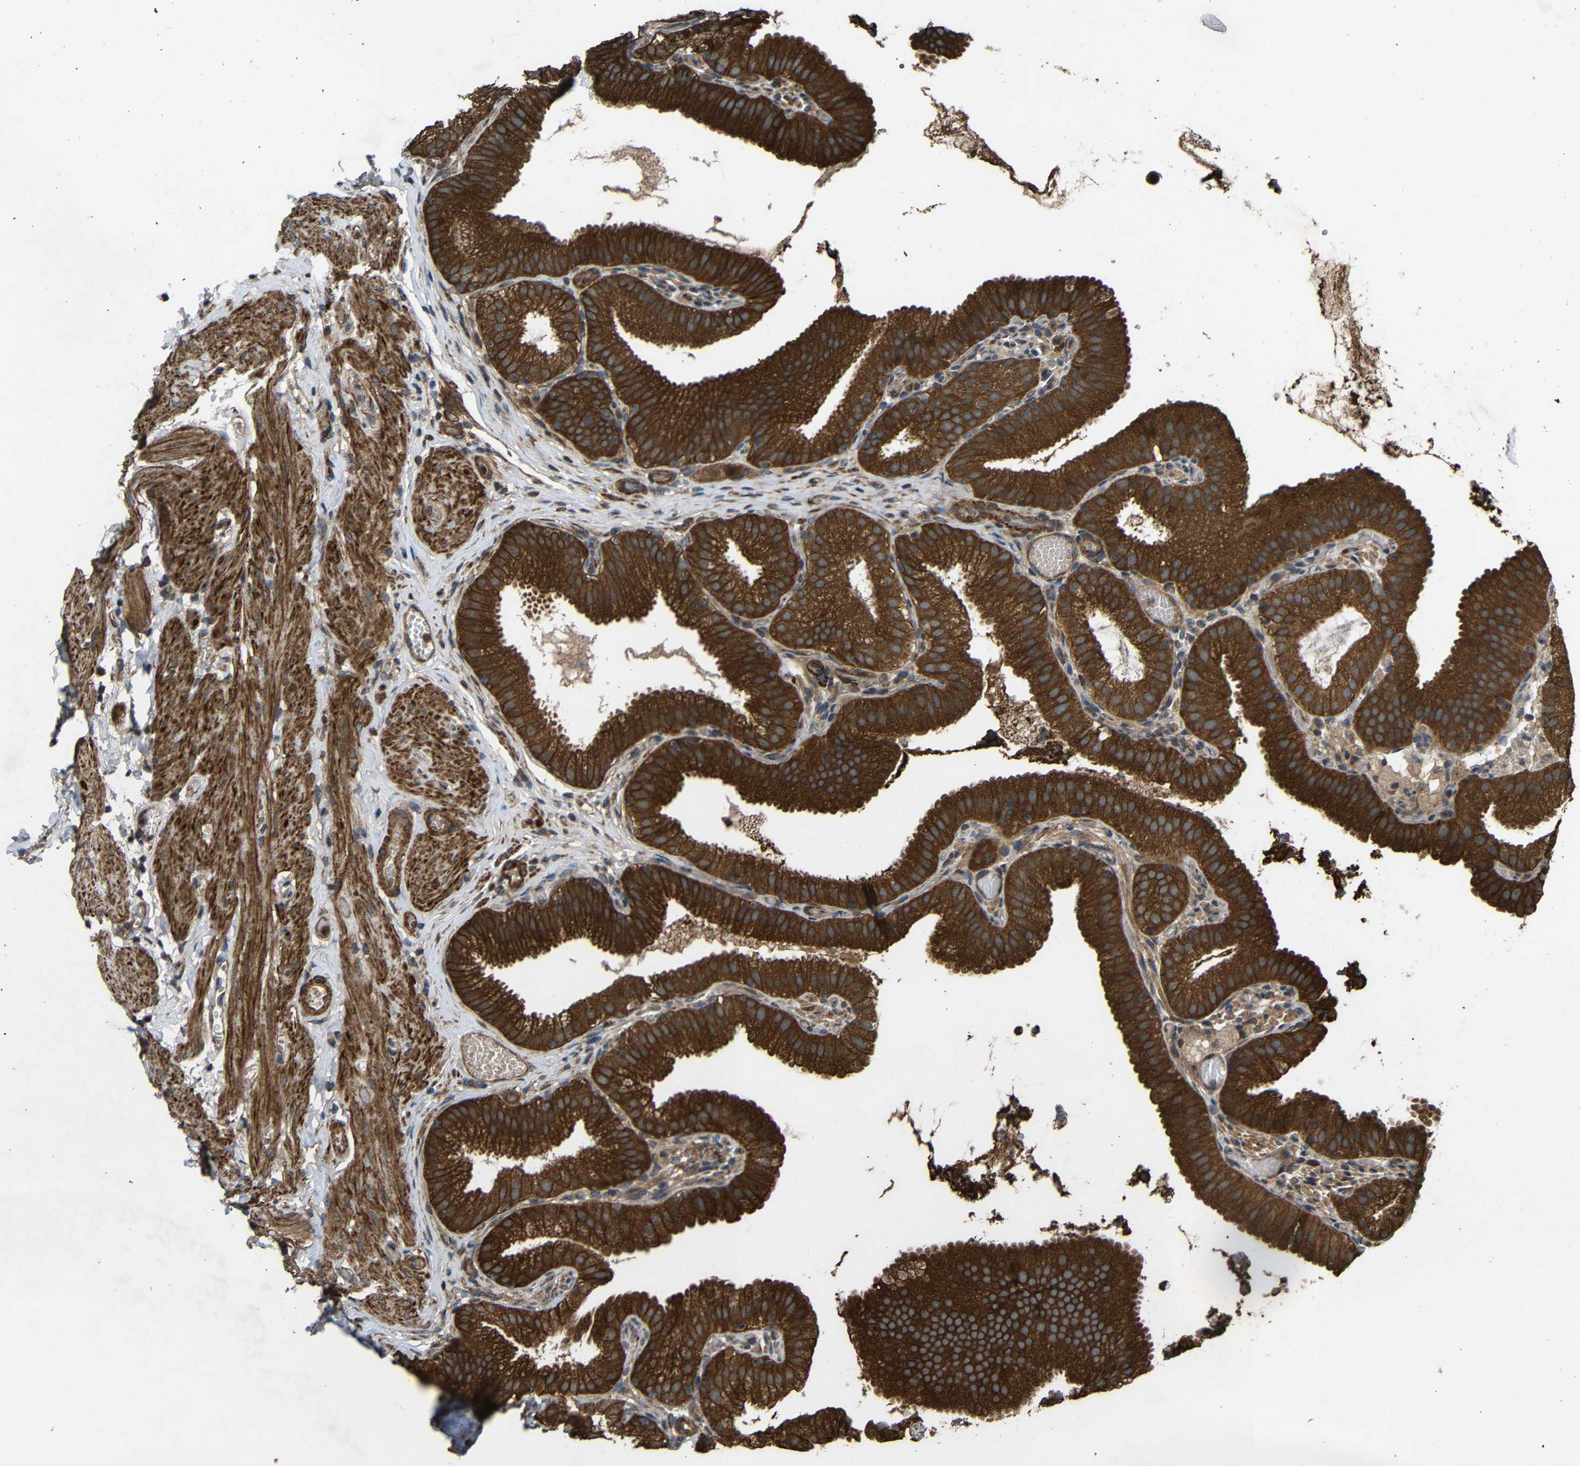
{"staining": {"intensity": "strong", "quantity": ">75%", "location": "cytoplasmic/membranous"}, "tissue": "gallbladder", "cell_type": "Glandular cells", "image_type": "normal", "snomed": [{"axis": "morphology", "description": "Normal tissue, NOS"}, {"axis": "topography", "description": "Gallbladder"}], "caption": "An IHC image of benign tissue is shown. Protein staining in brown labels strong cytoplasmic/membranous positivity in gallbladder within glandular cells. (DAB (3,3'-diaminobenzidine) IHC with brightfield microscopy, high magnification).", "gene": "C1GALT1", "patient": {"sex": "male", "age": 54}}